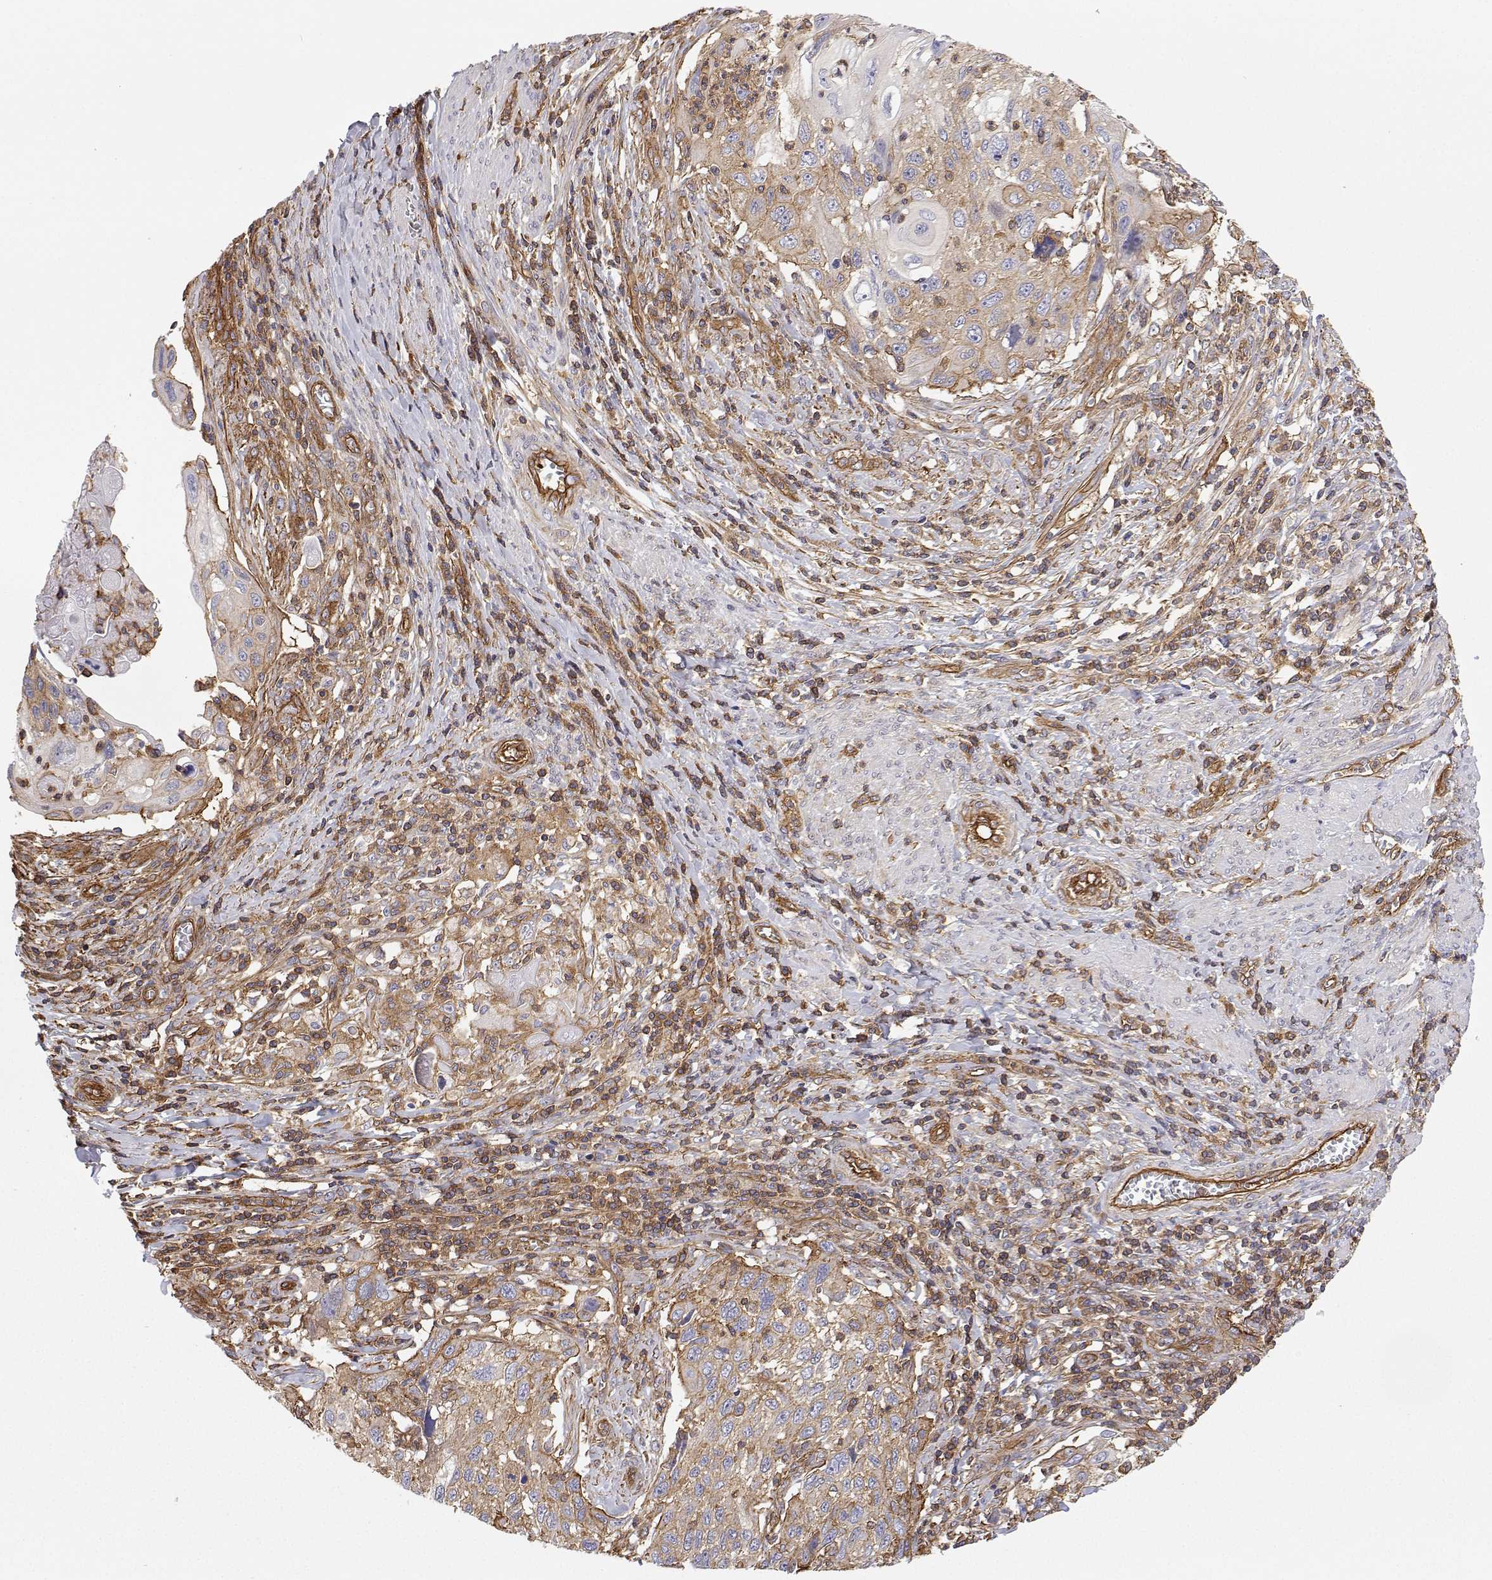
{"staining": {"intensity": "weak", "quantity": "<25%", "location": "cytoplasmic/membranous"}, "tissue": "cervical cancer", "cell_type": "Tumor cells", "image_type": "cancer", "snomed": [{"axis": "morphology", "description": "Squamous cell carcinoma, NOS"}, {"axis": "topography", "description": "Cervix"}], "caption": "The micrograph displays no staining of tumor cells in squamous cell carcinoma (cervical).", "gene": "MYH9", "patient": {"sex": "female", "age": 70}}